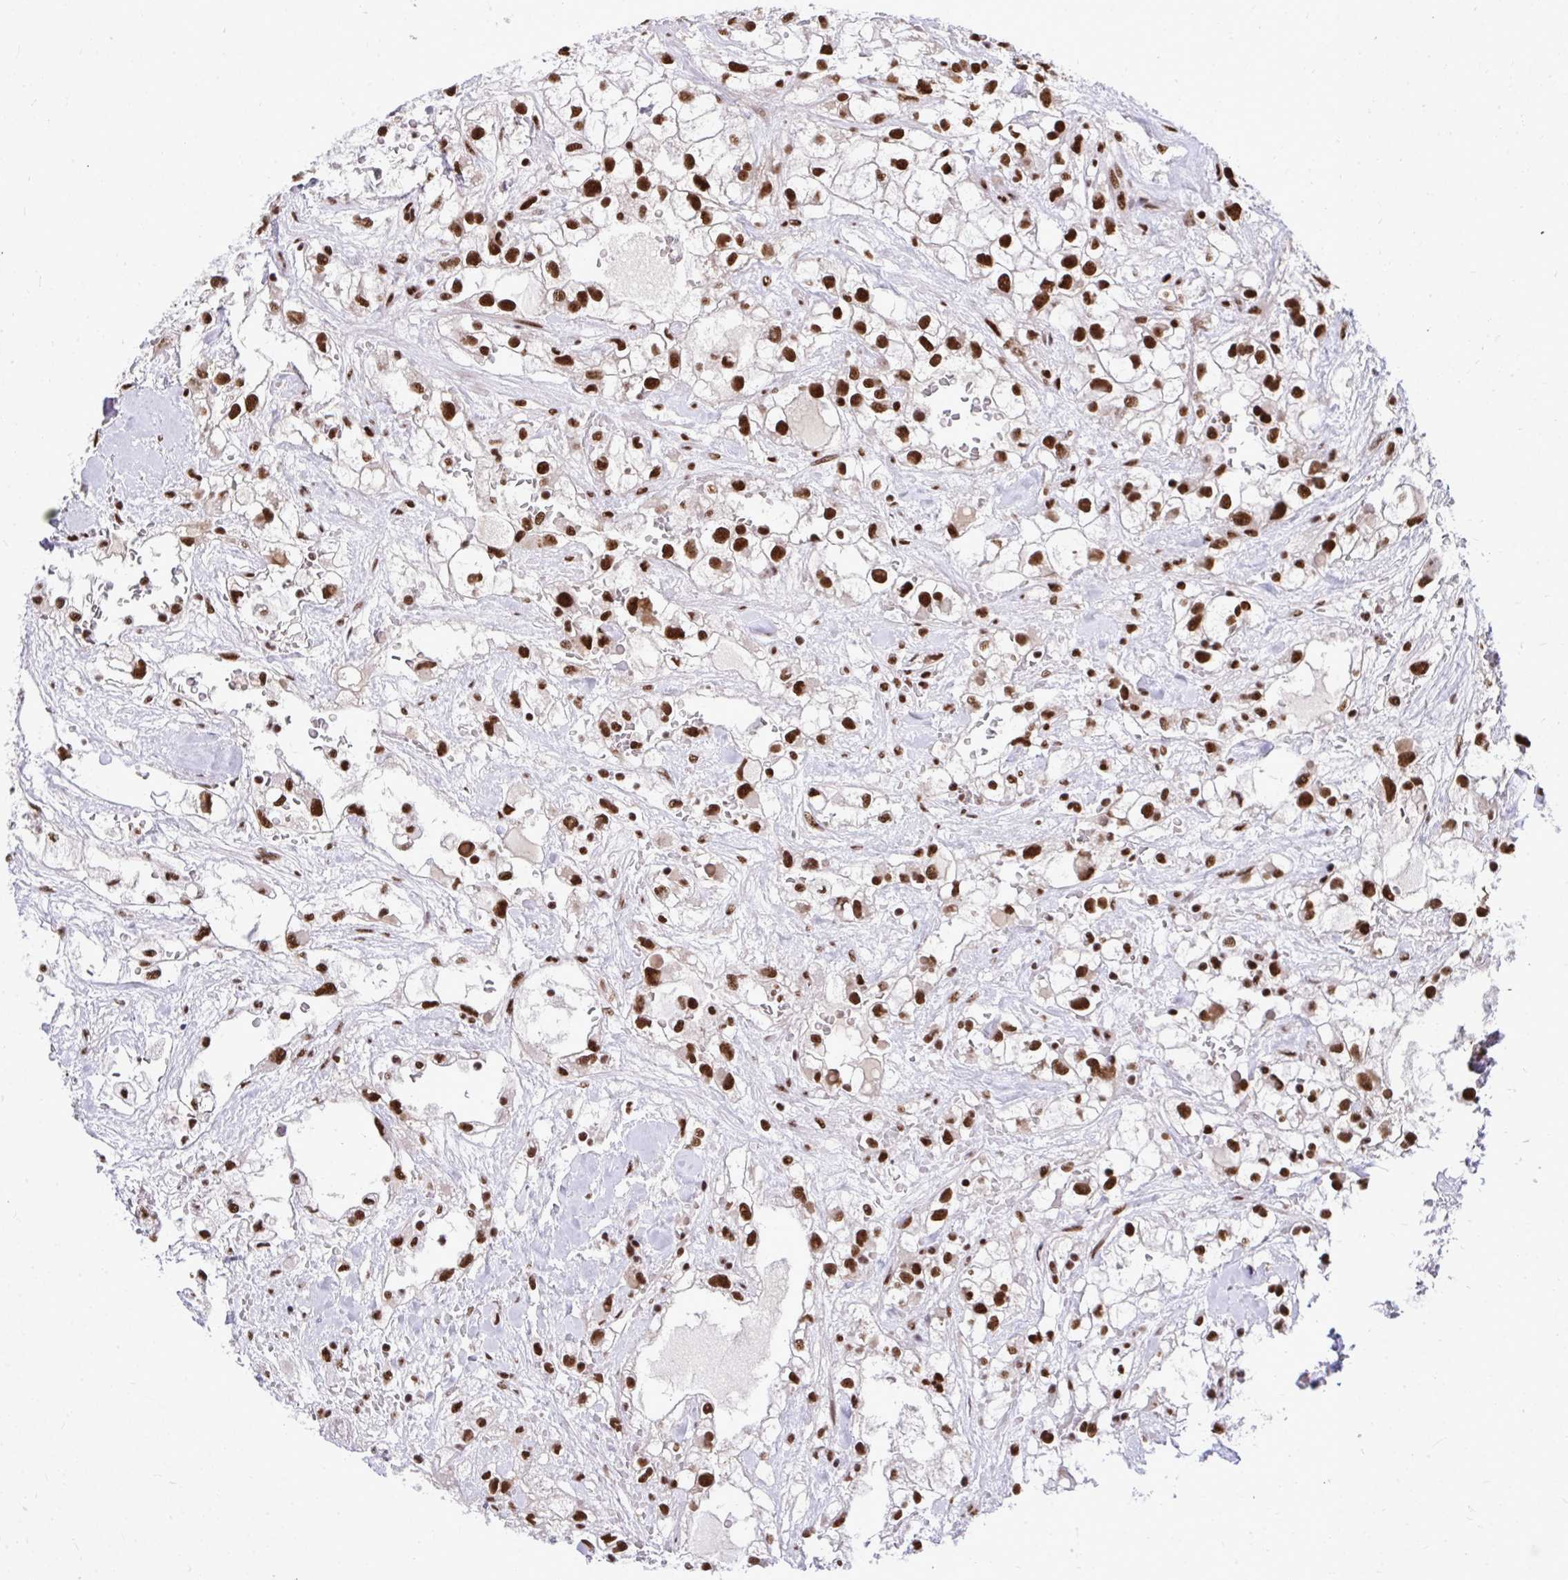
{"staining": {"intensity": "strong", "quantity": ">75%", "location": "nuclear"}, "tissue": "renal cancer", "cell_type": "Tumor cells", "image_type": "cancer", "snomed": [{"axis": "morphology", "description": "Adenocarcinoma, NOS"}, {"axis": "topography", "description": "Kidney"}], "caption": "IHC histopathology image of human renal adenocarcinoma stained for a protein (brown), which reveals high levels of strong nuclear expression in about >75% of tumor cells.", "gene": "PRPF19", "patient": {"sex": "male", "age": 59}}